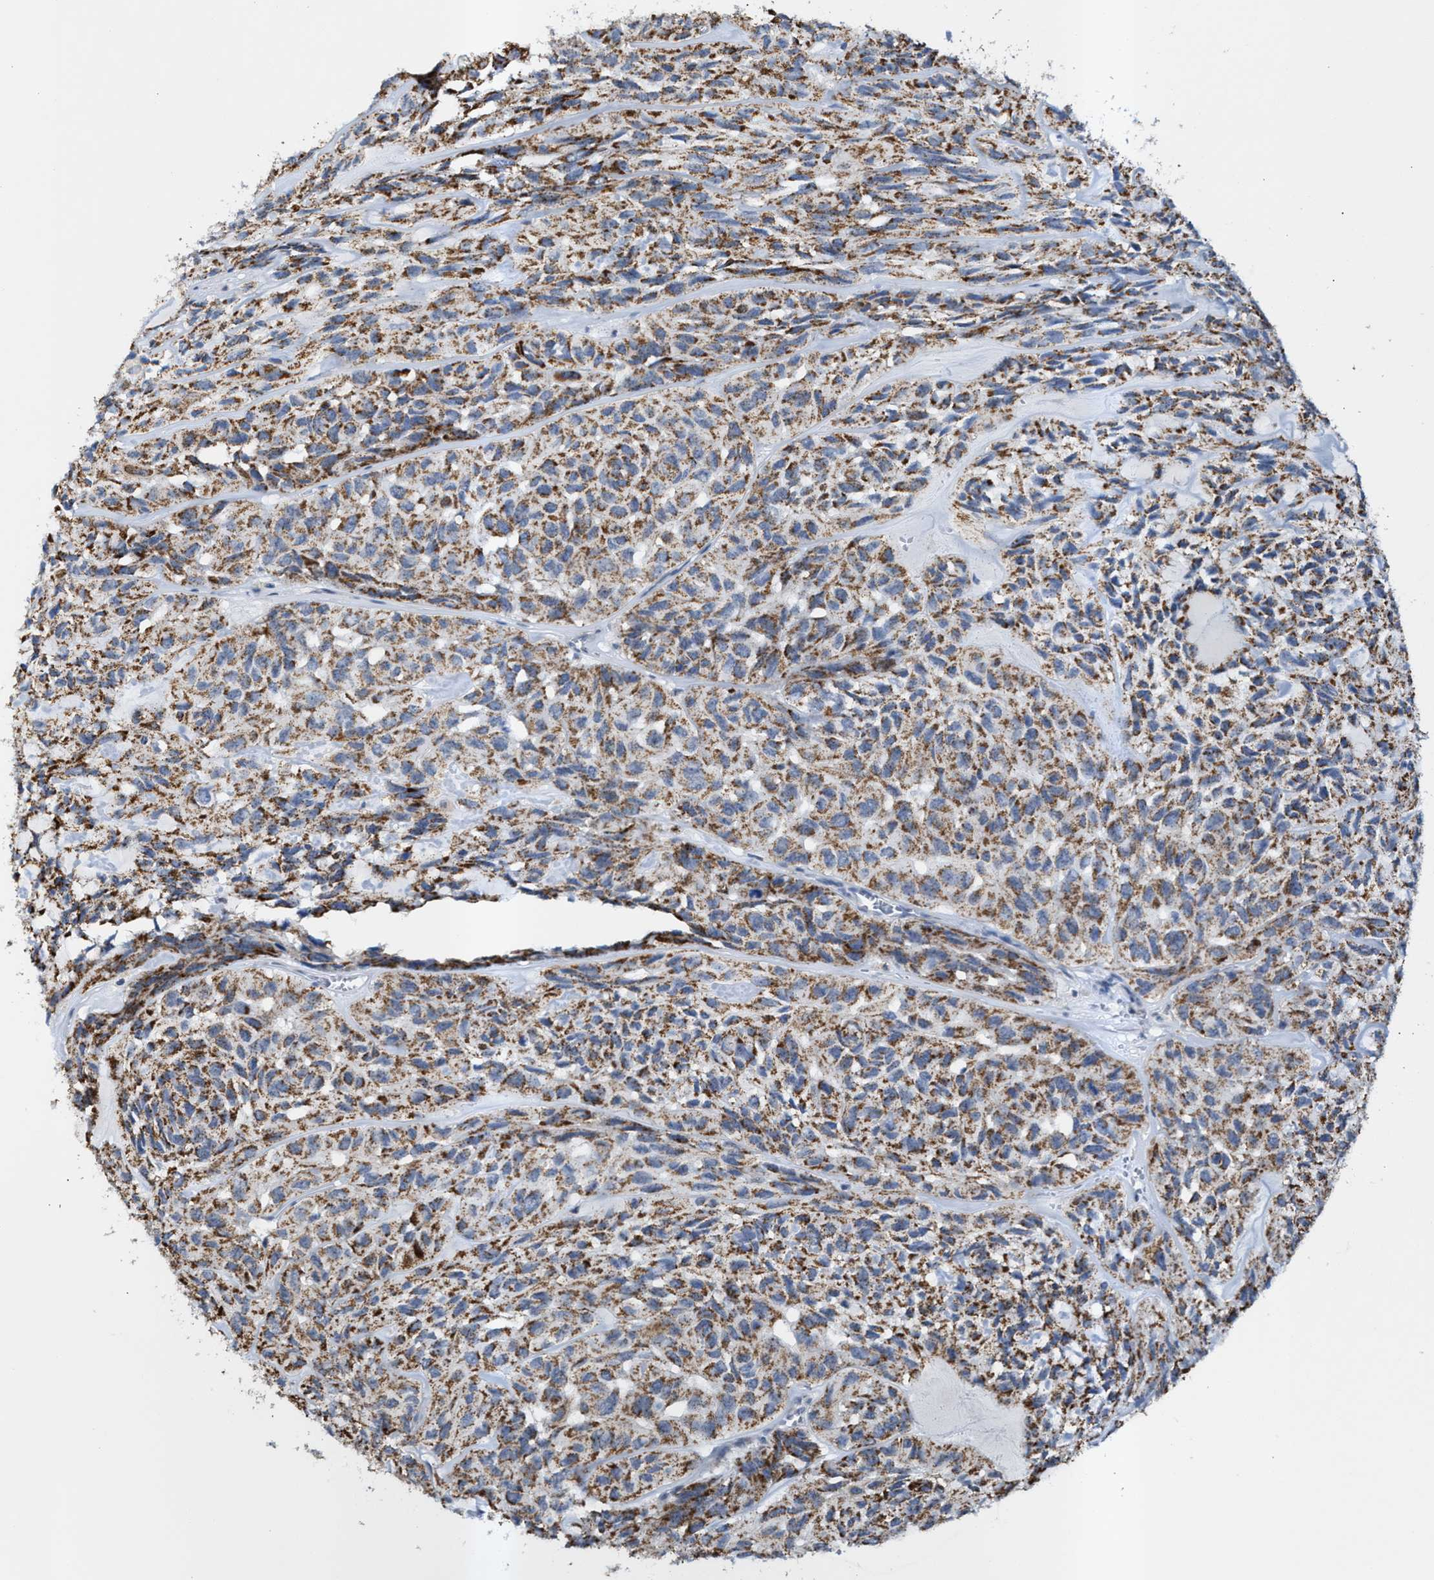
{"staining": {"intensity": "moderate", "quantity": ">75%", "location": "cytoplasmic/membranous"}, "tissue": "head and neck cancer", "cell_type": "Tumor cells", "image_type": "cancer", "snomed": [{"axis": "morphology", "description": "Adenocarcinoma, NOS"}, {"axis": "topography", "description": "Salivary gland, NOS"}, {"axis": "topography", "description": "Head-Neck"}], "caption": "Moderate cytoplasmic/membranous expression is present in approximately >75% of tumor cells in head and neck adenocarcinoma.", "gene": "JAG1", "patient": {"sex": "female", "age": 76}}